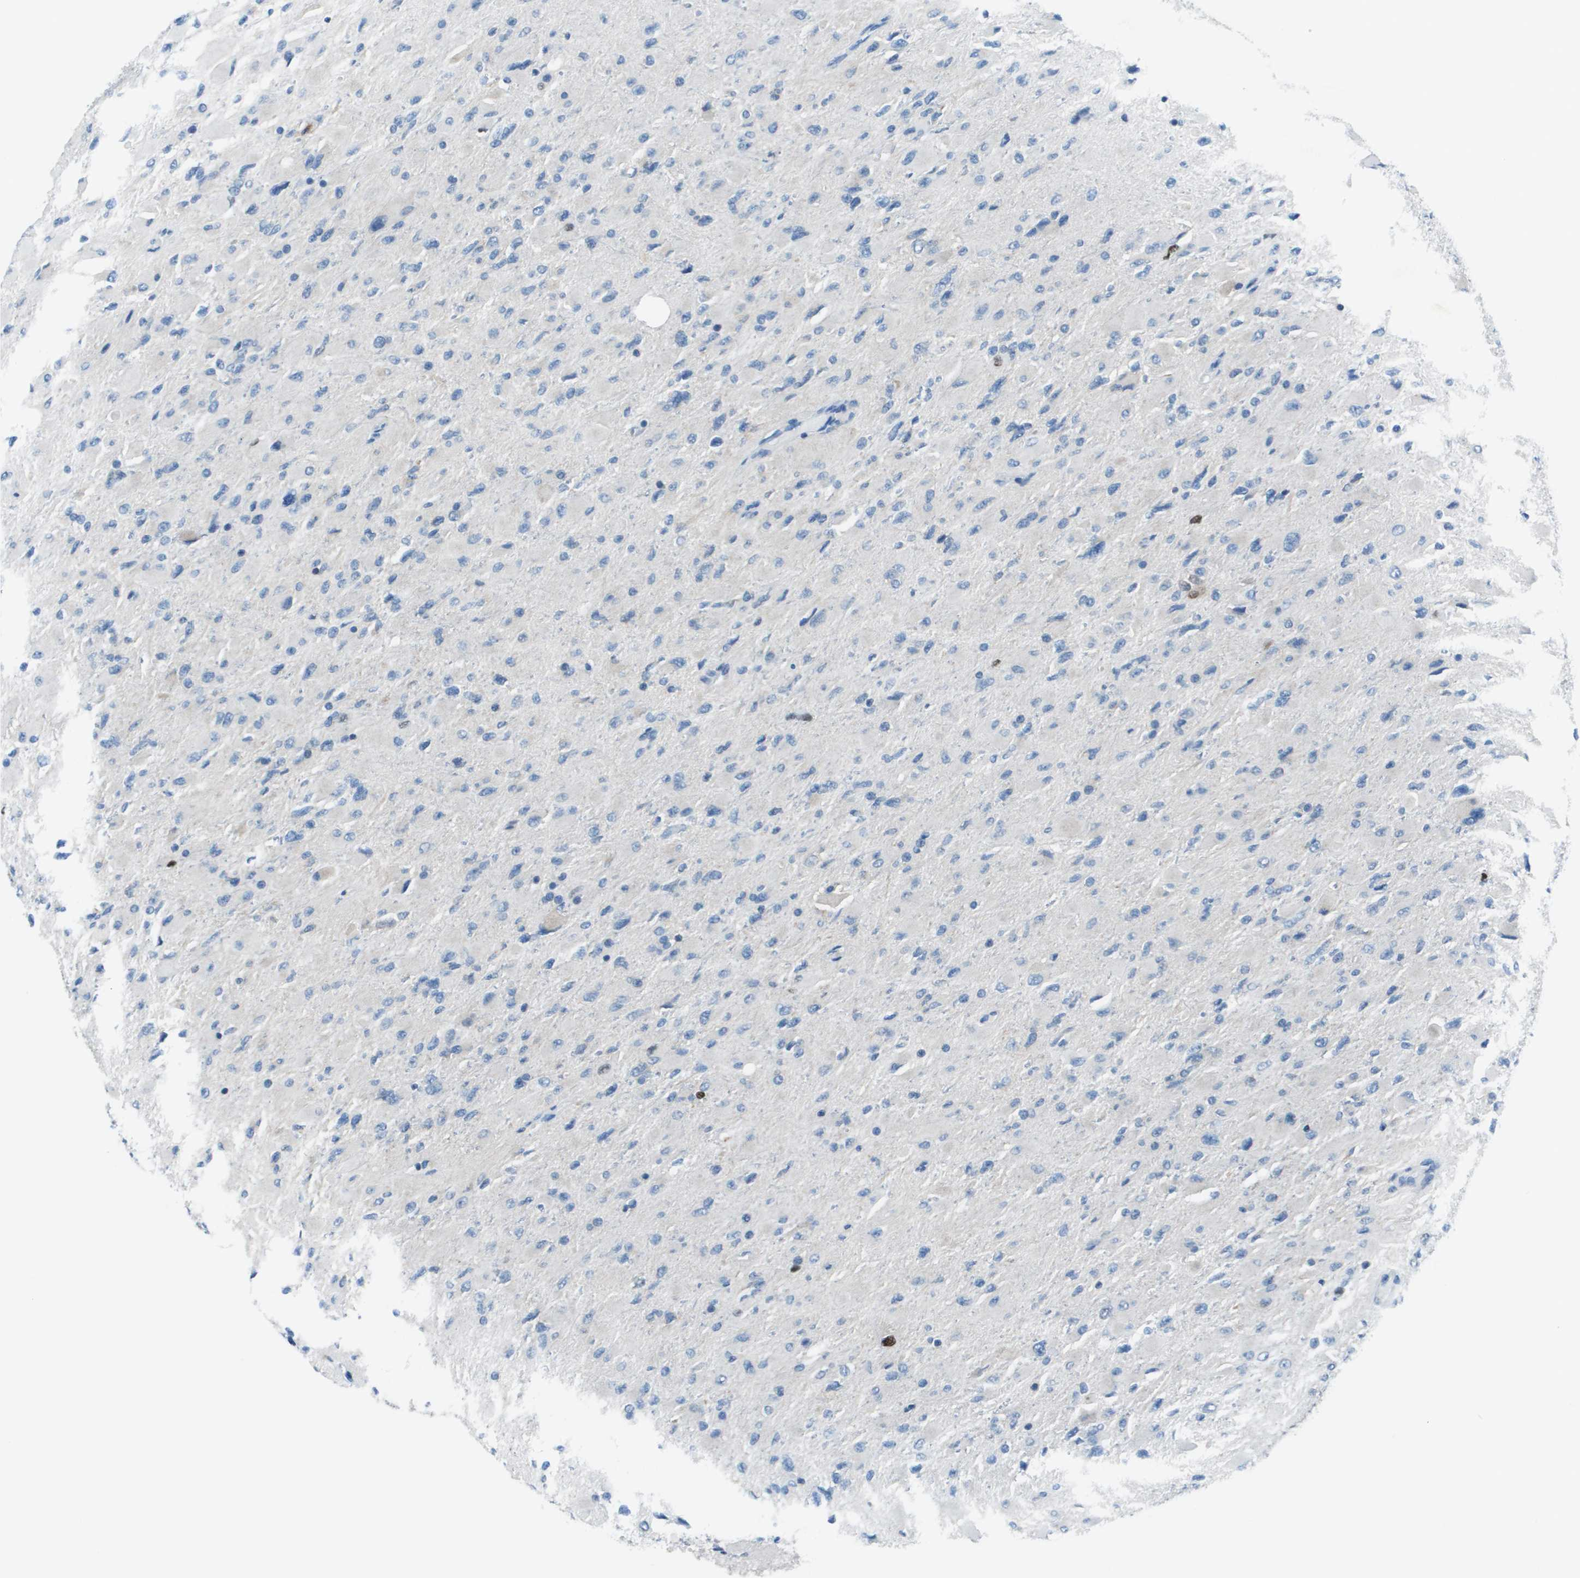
{"staining": {"intensity": "negative", "quantity": "none", "location": "none"}, "tissue": "glioma", "cell_type": "Tumor cells", "image_type": "cancer", "snomed": [{"axis": "morphology", "description": "Glioma, malignant, High grade"}, {"axis": "topography", "description": "Cerebral cortex"}], "caption": "This is an immunohistochemistry (IHC) histopathology image of malignant high-grade glioma. There is no expression in tumor cells.", "gene": "STIP1", "patient": {"sex": "female", "age": 36}}